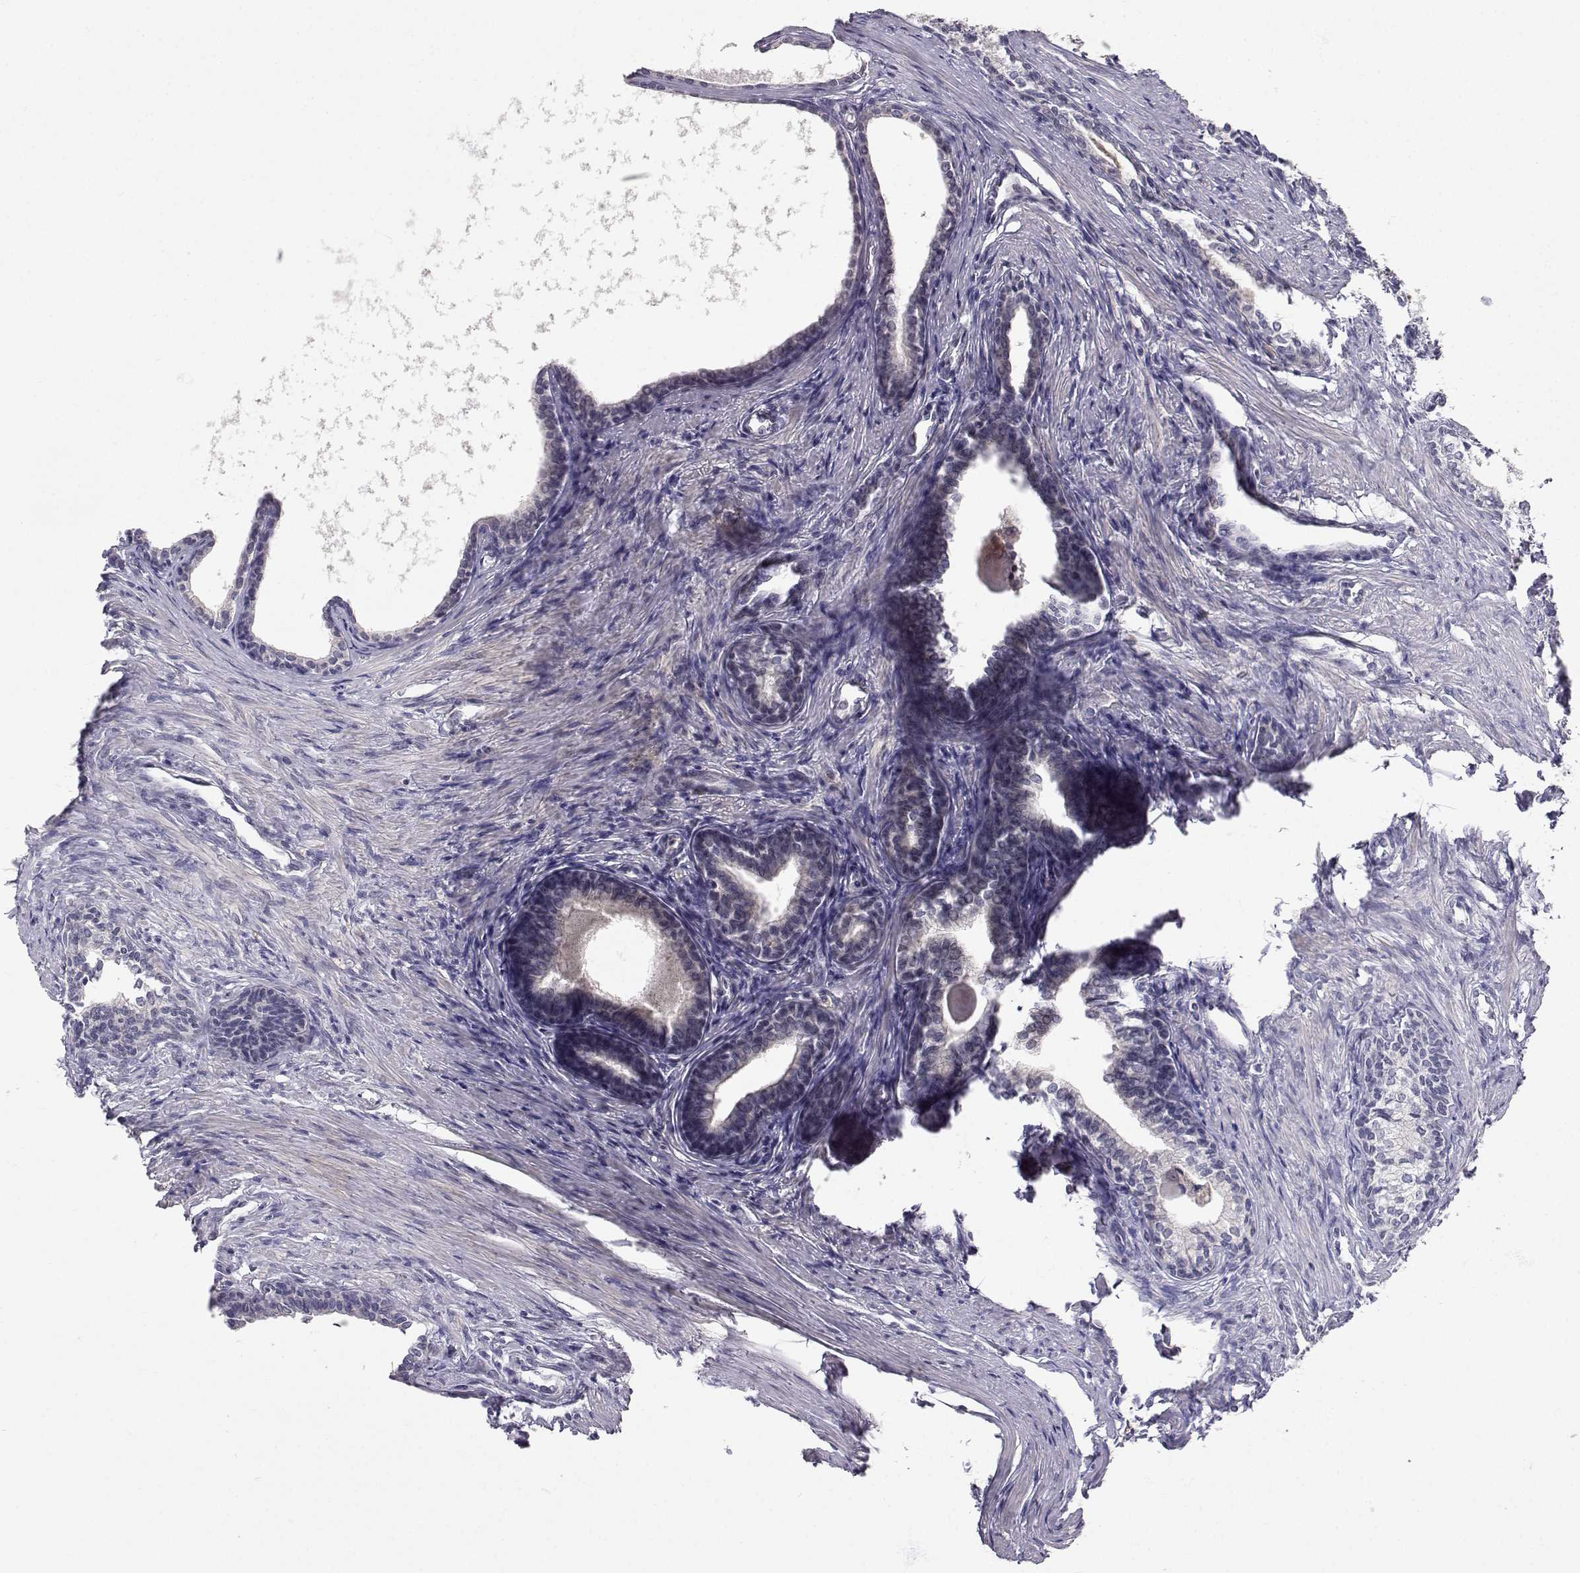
{"staining": {"intensity": "negative", "quantity": "none", "location": "none"}, "tissue": "prostate", "cell_type": "Glandular cells", "image_type": "normal", "snomed": [{"axis": "morphology", "description": "Normal tissue, NOS"}, {"axis": "topography", "description": "Prostate"}], "caption": "DAB (3,3'-diaminobenzidine) immunohistochemical staining of unremarkable human prostate shows no significant expression in glandular cells. (Immunohistochemistry (ihc), brightfield microscopy, high magnification).", "gene": "SLC6A3", "patient": {"sex": "male", "age": 60}}